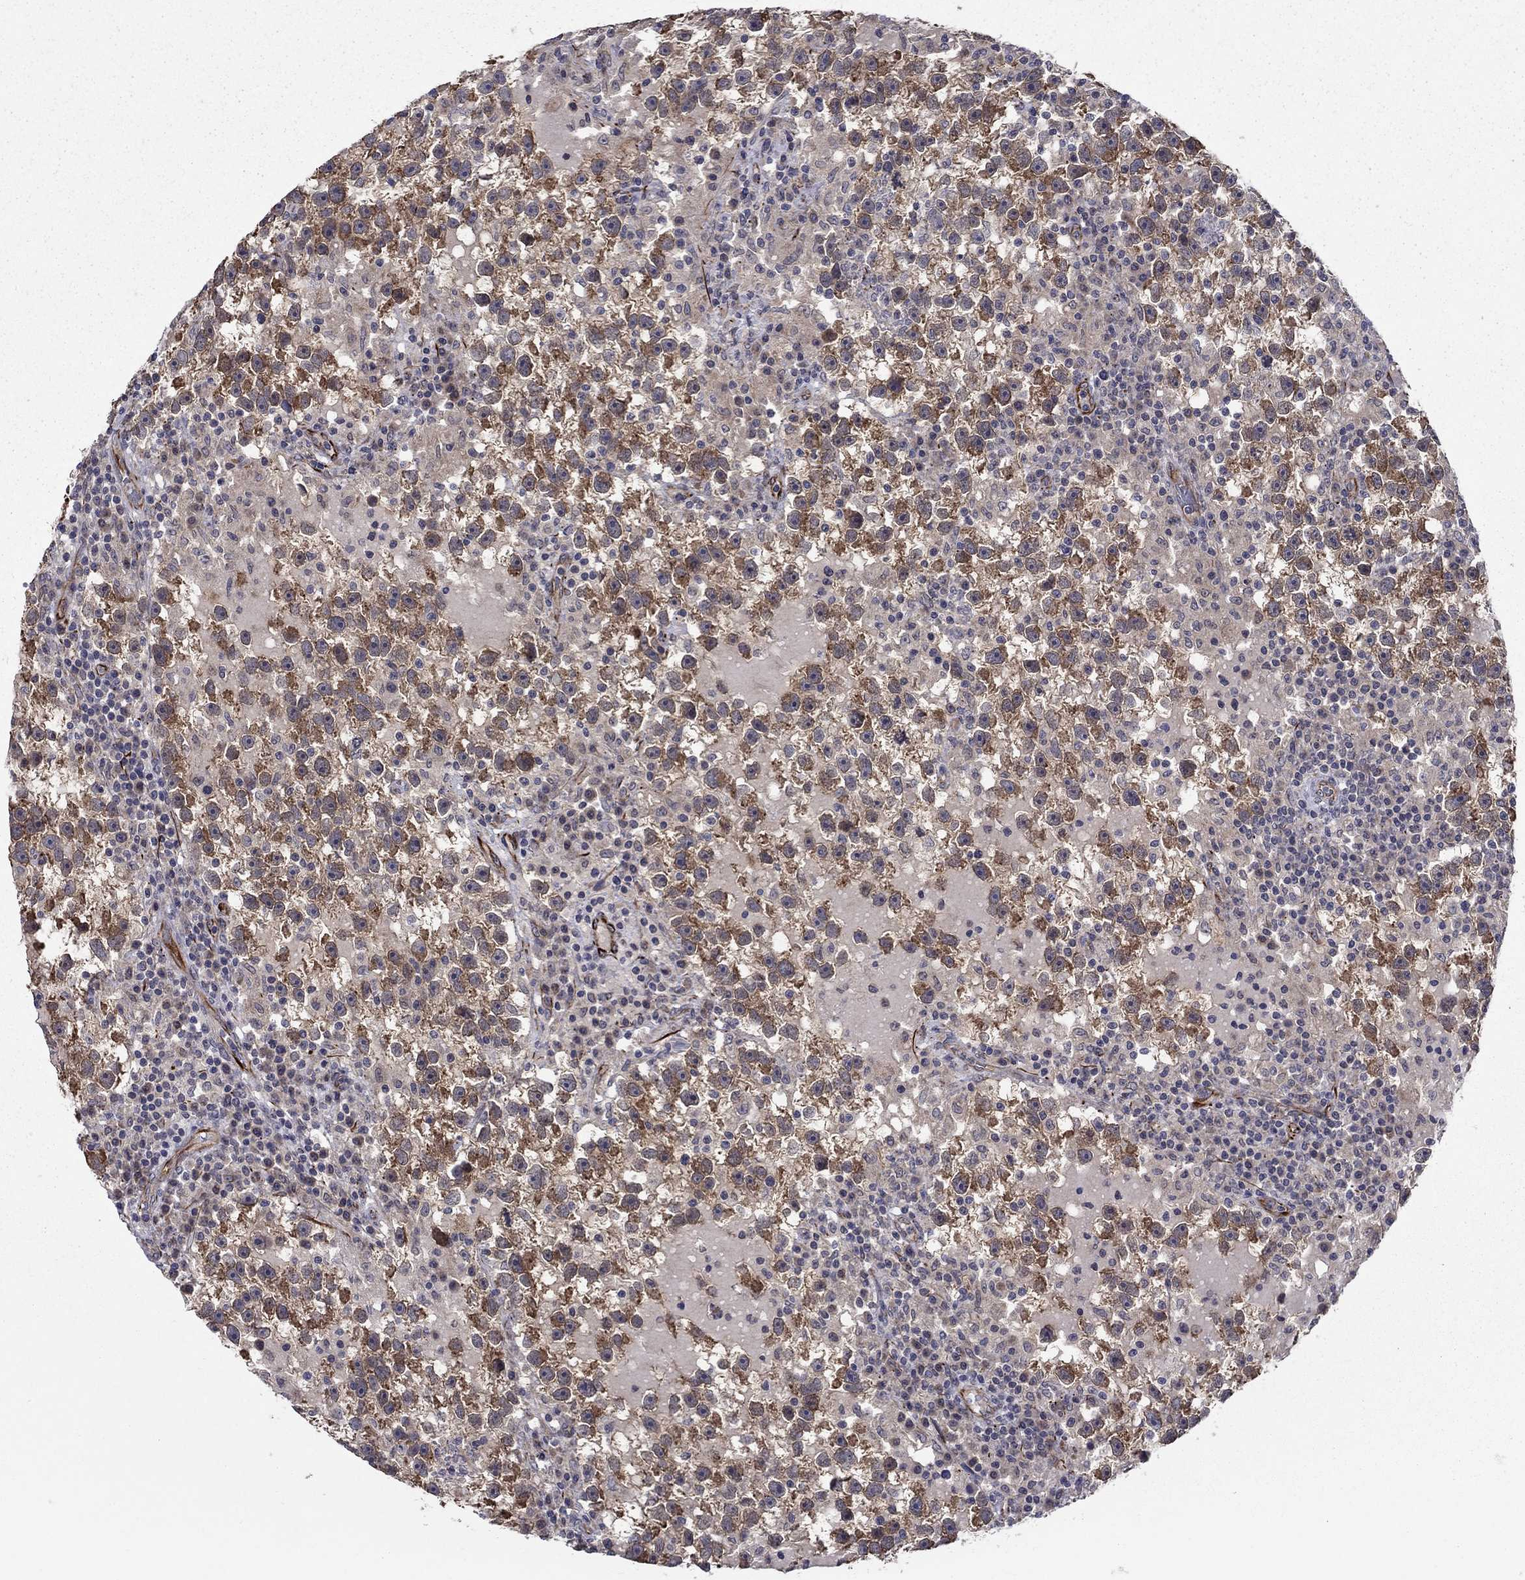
{"staining": {"intensity": "moderate", "quantity": ">75%", "location": "cytoplasmic/membranous"}, "tissue": "testis cancer", "cell_type": "Tumor cells", "image_type": "cancer", "snomed": [{"axis": "morphology", "description": "Seminoma, NOS"}, {"axis": "topography", "description": "Testis"}], "caption": "The photomicrograph exhibits staining of testis cancer (seminoma), revealing moderate cytoplasmic/membranous protein expression (brown color) within tumor cells.", "gene": "LACTB2", "patient": {"sex": "male", "age": 47}}